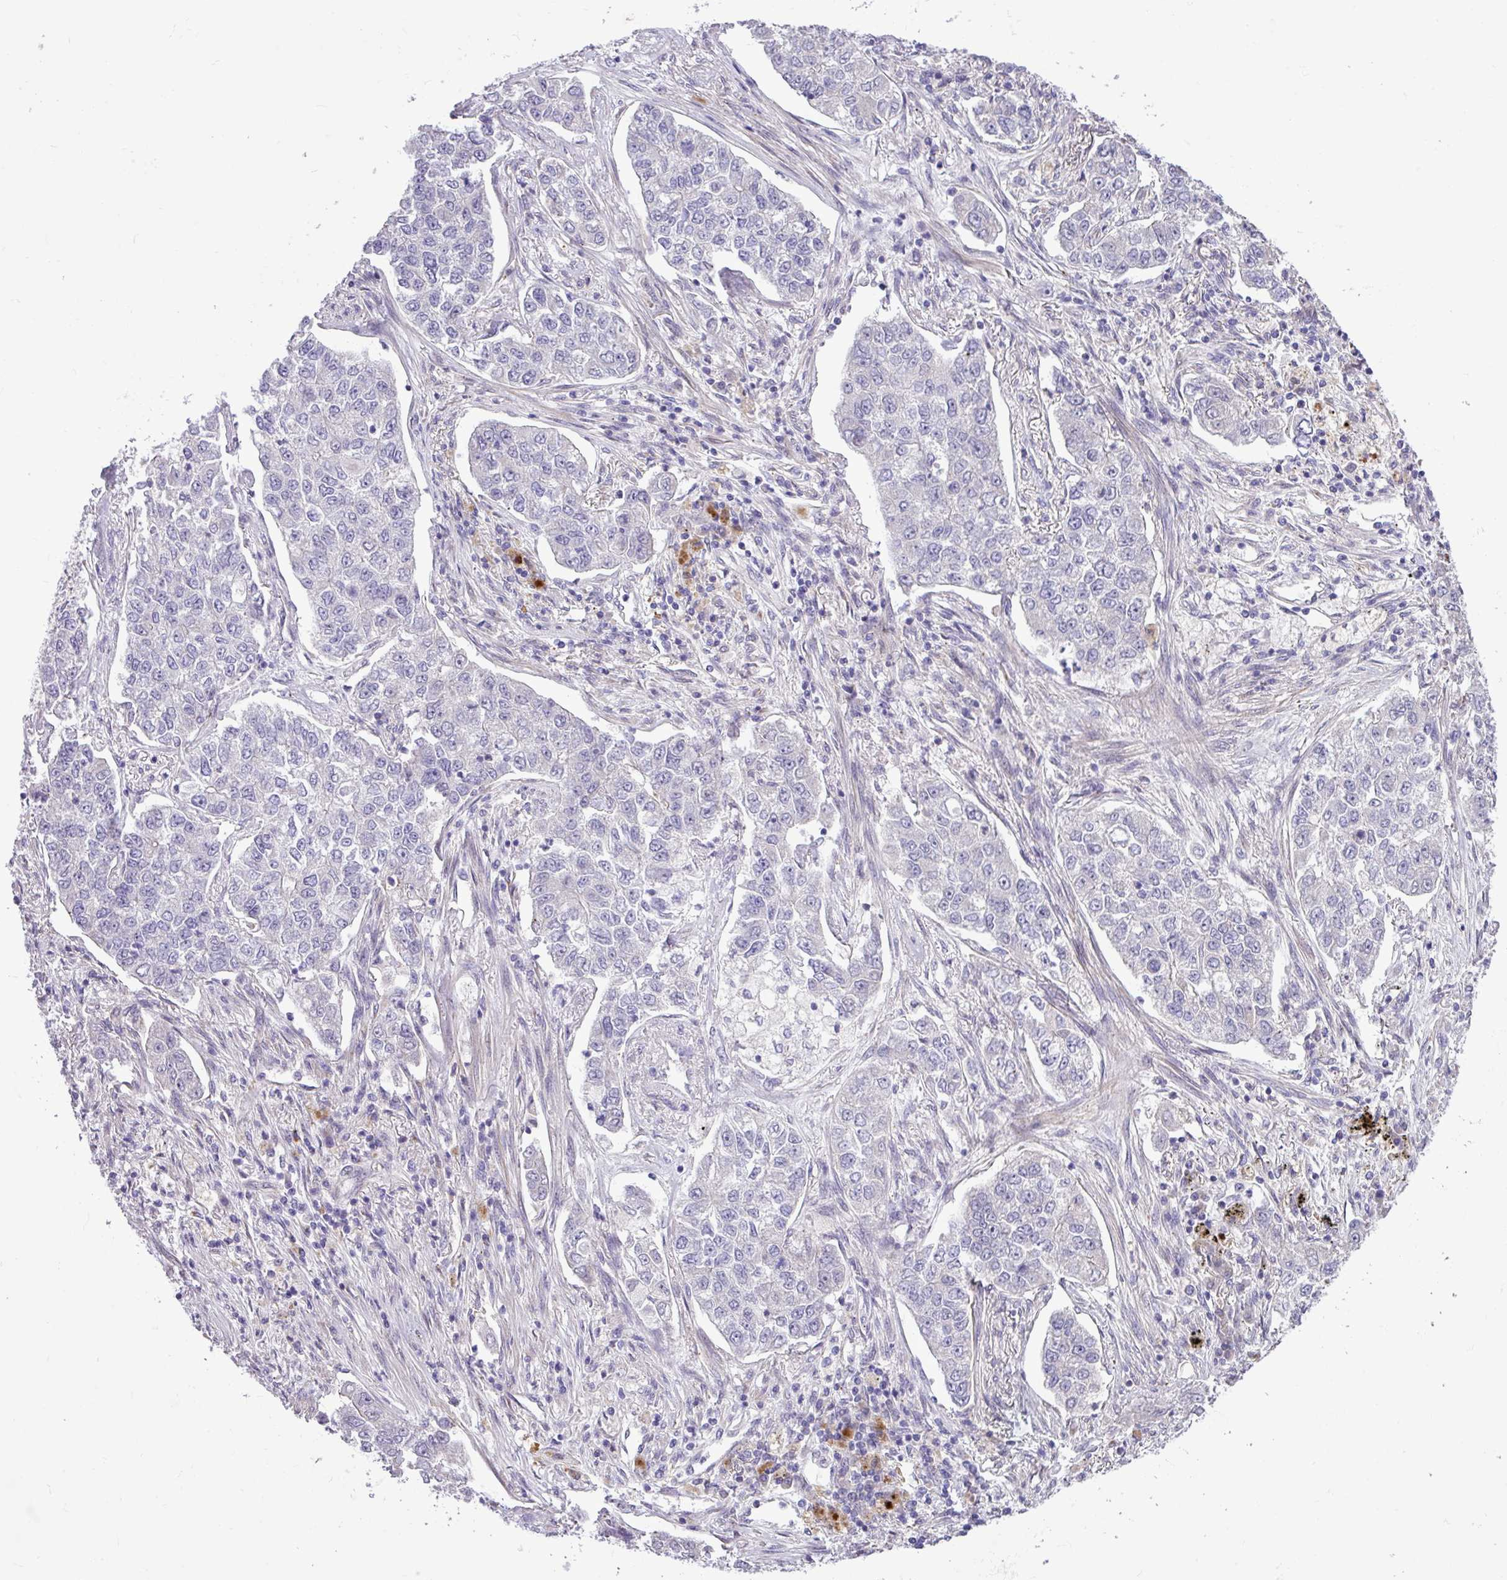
{"staining": {"intensity": "negative", "quantity": "none", "location": "none"}, "tissue": "lung cancer", "cell_type": "Tumor cells", "image_type": "cancer", "snomed": [{"axis": "morphology", "description": "Adenocarcinoma, NOS"}, {"axis": "topography", "description": "Lung"}], "caption": "A micrograph of human adenocarcinoma (lung) is negative for staining in tumor cells.", "gene": "SPINK8", "patient": {"sex": "male", "age": 49}}